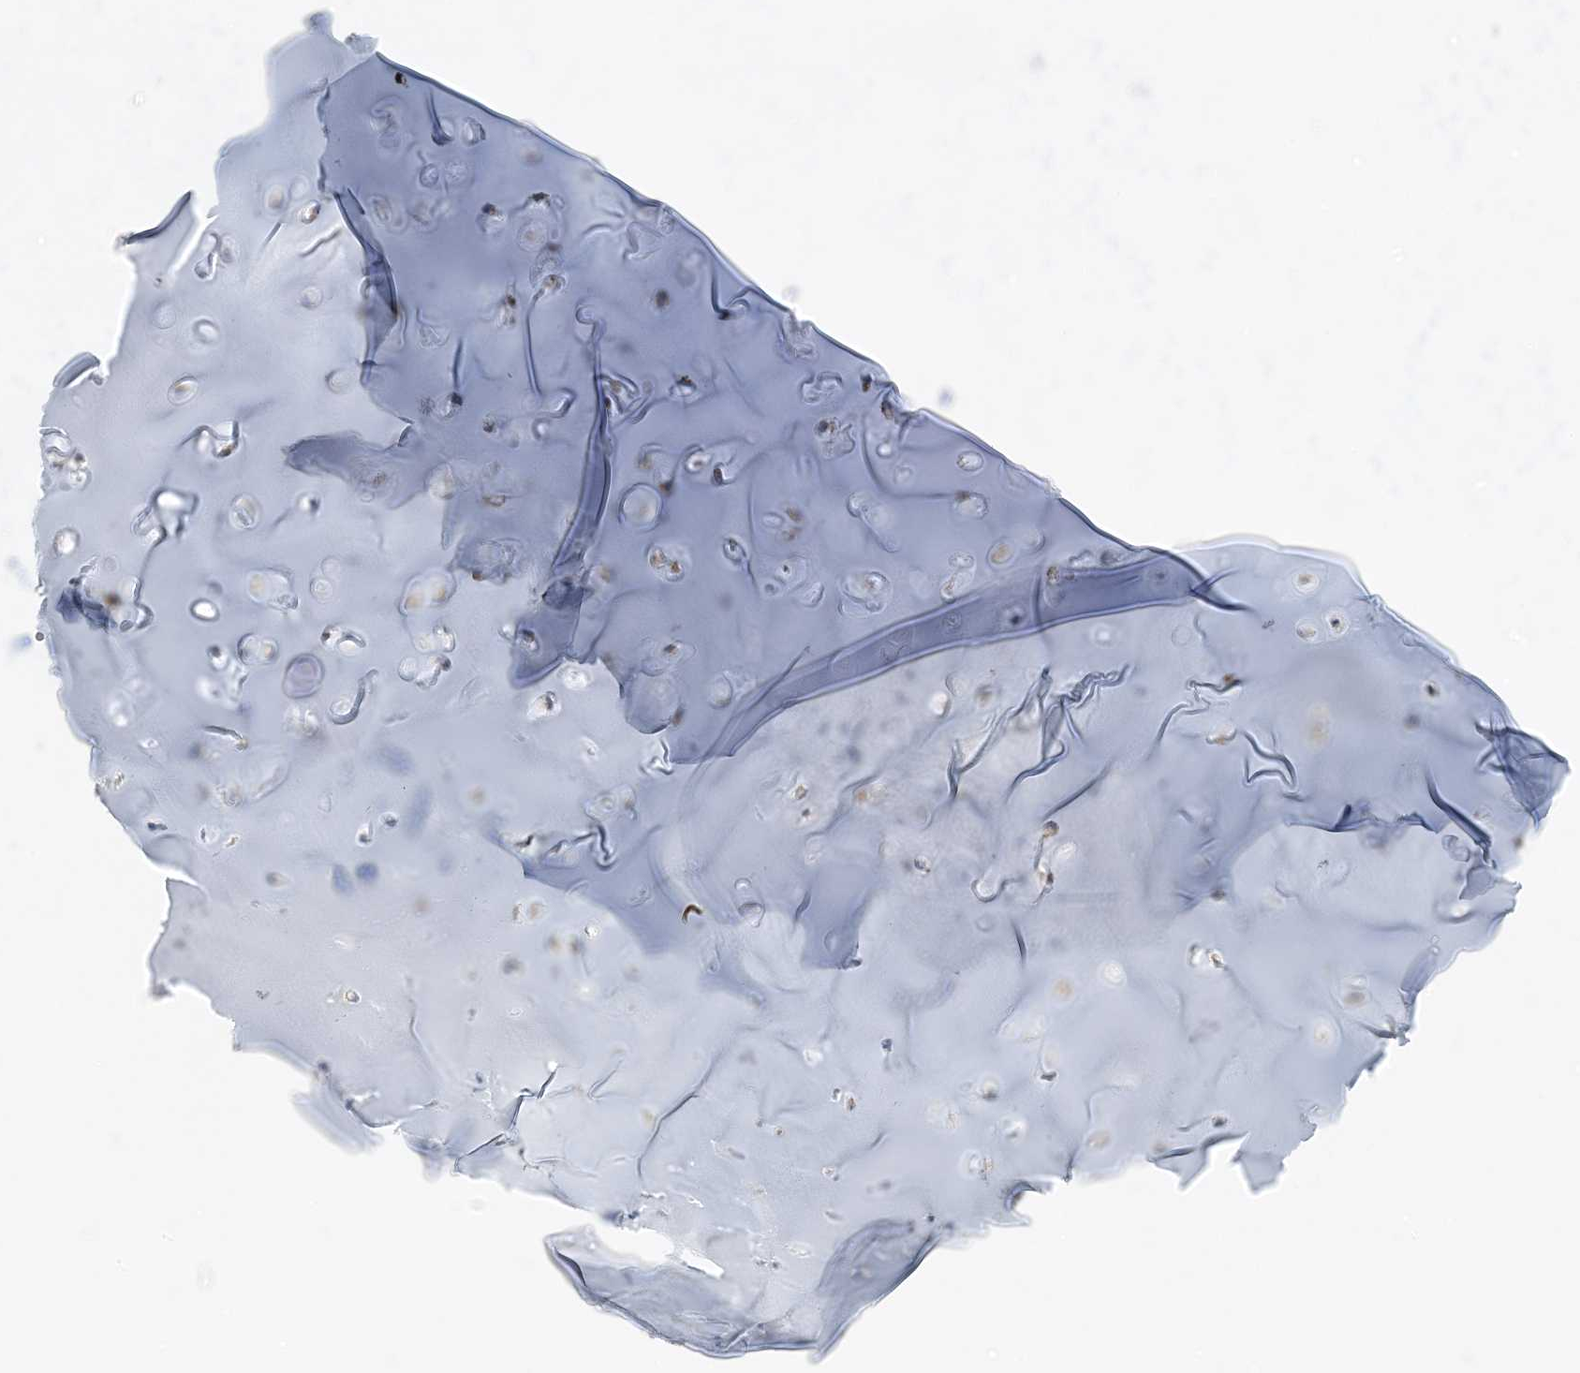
{"staining": {"intensity": "negative", "quantity": "none", "location": "none"}, "tissue": "adipose tissue", "cell_type": "Adipocytes", "image_type": "normal", "snomed": [{"axis": "morphology", "description": "Normal tissue, NOS"}, {"axis": "morphology", "description": "Basal cell carcinoma"}, {"axis": "topography", "description": "Cartilage tissue"}, {"axis": "topography", "description": "Nasopharynx"}, {"axis": "topography", "description": "Oral tissue"}], "caption": "The micrograph shows no significant staining in adipocytes of adipose tissue. (Stains: DAB immunohistochemistry with hematoxylin counter stain, Microscopy: brightfield microscopy at high magnification).", "gene": "BDH1", "patient": {"sex": "female", "age": 77}}